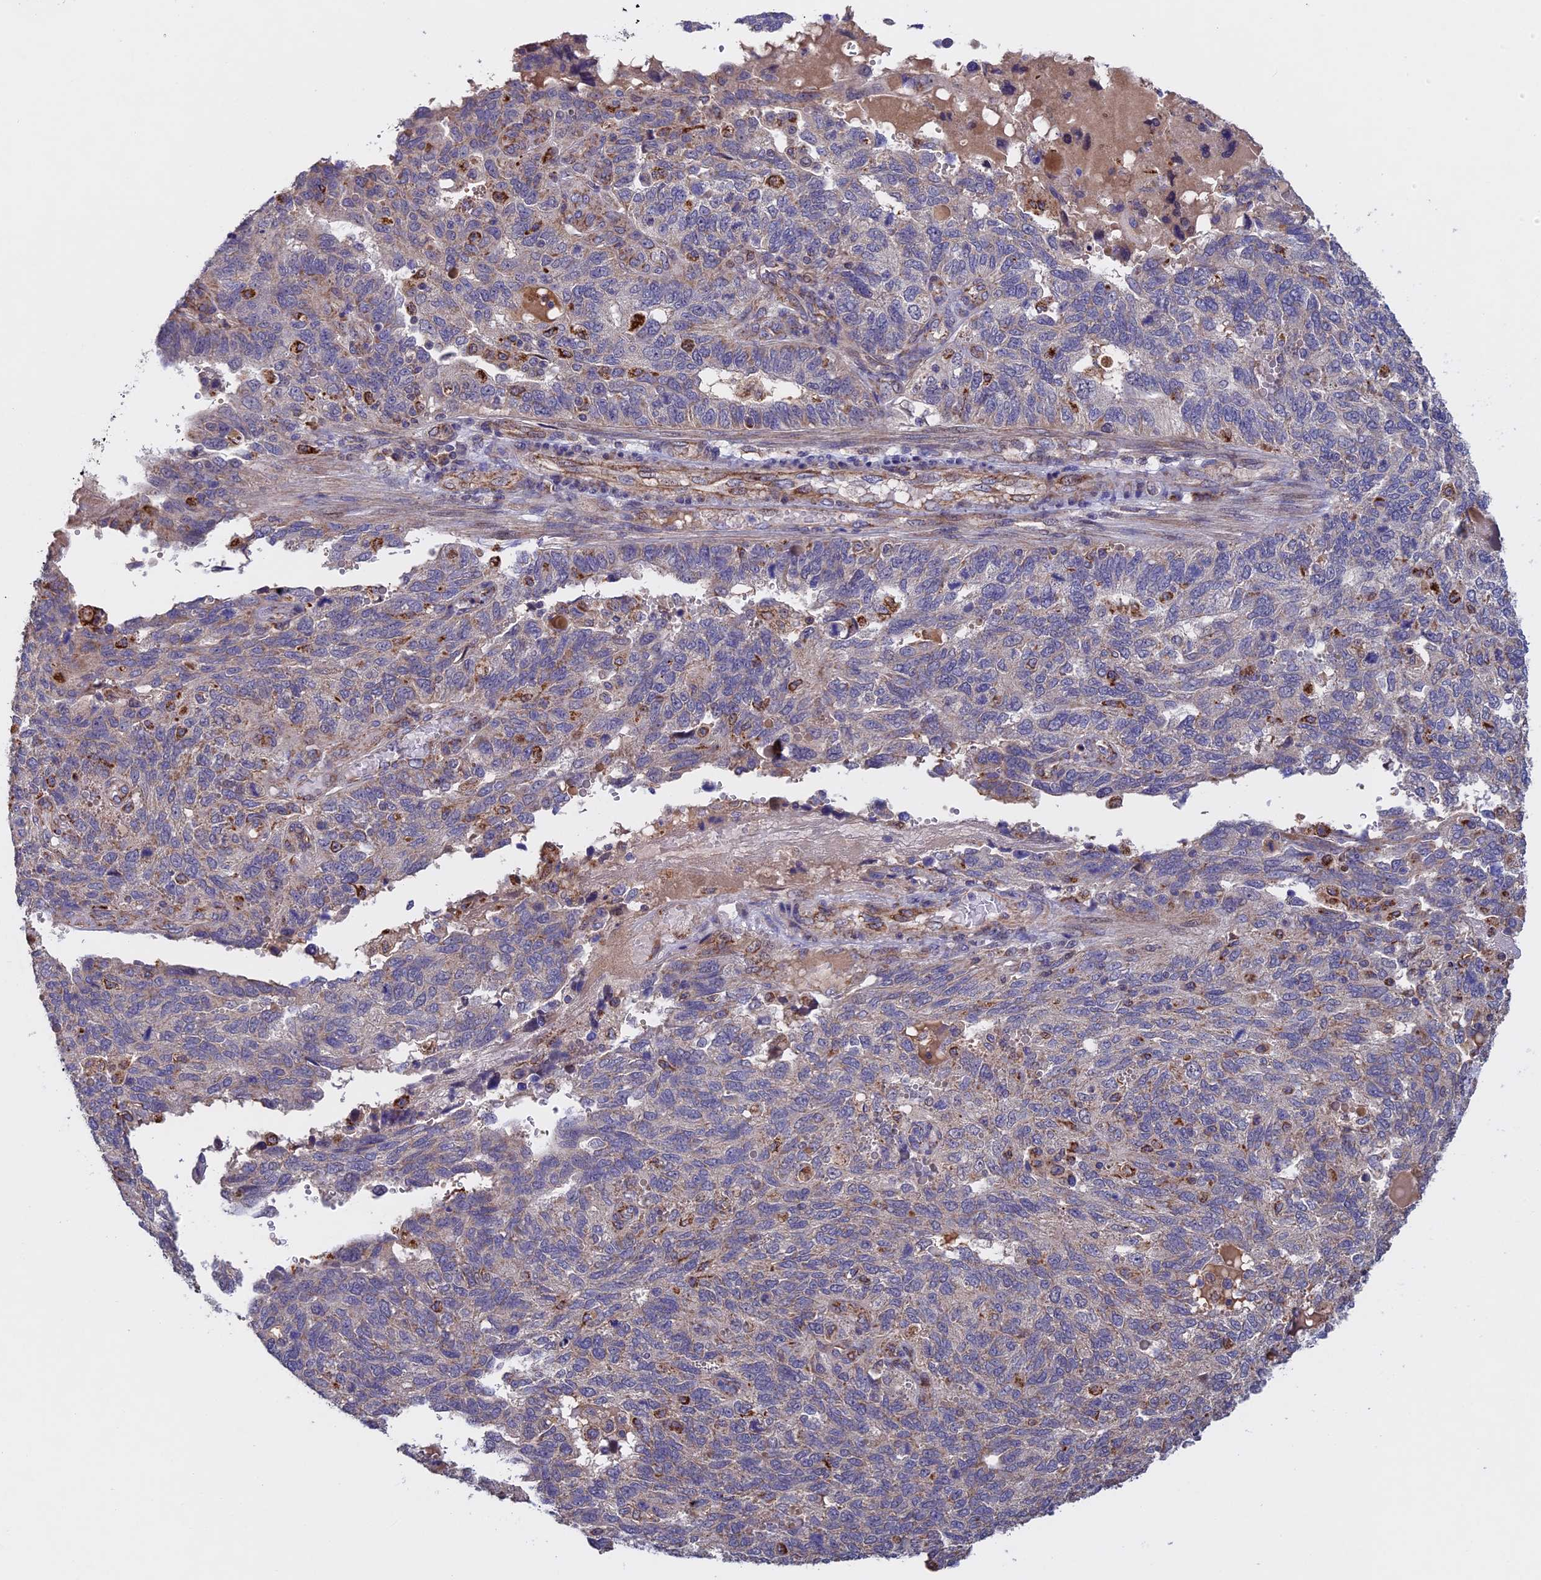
{"staining": {"intensity": "negative", "quantity": "none", "location": "none"}, "tissue": "endometrial cancer", "cell_type": "Tumor cells", "image_type": "cancer", "snomed": [{"axis": "morphology", "description": "Adenocarcinoma, NOS"}, {"axis": "topography", "description": "Endometrium"}], "caption": "A micrograph of endometrial cancer stained for a protein demonstrates no brown staining in tumor cells.", "gene": "RNF17", "patient": {"sex": "female", "age": 66}}